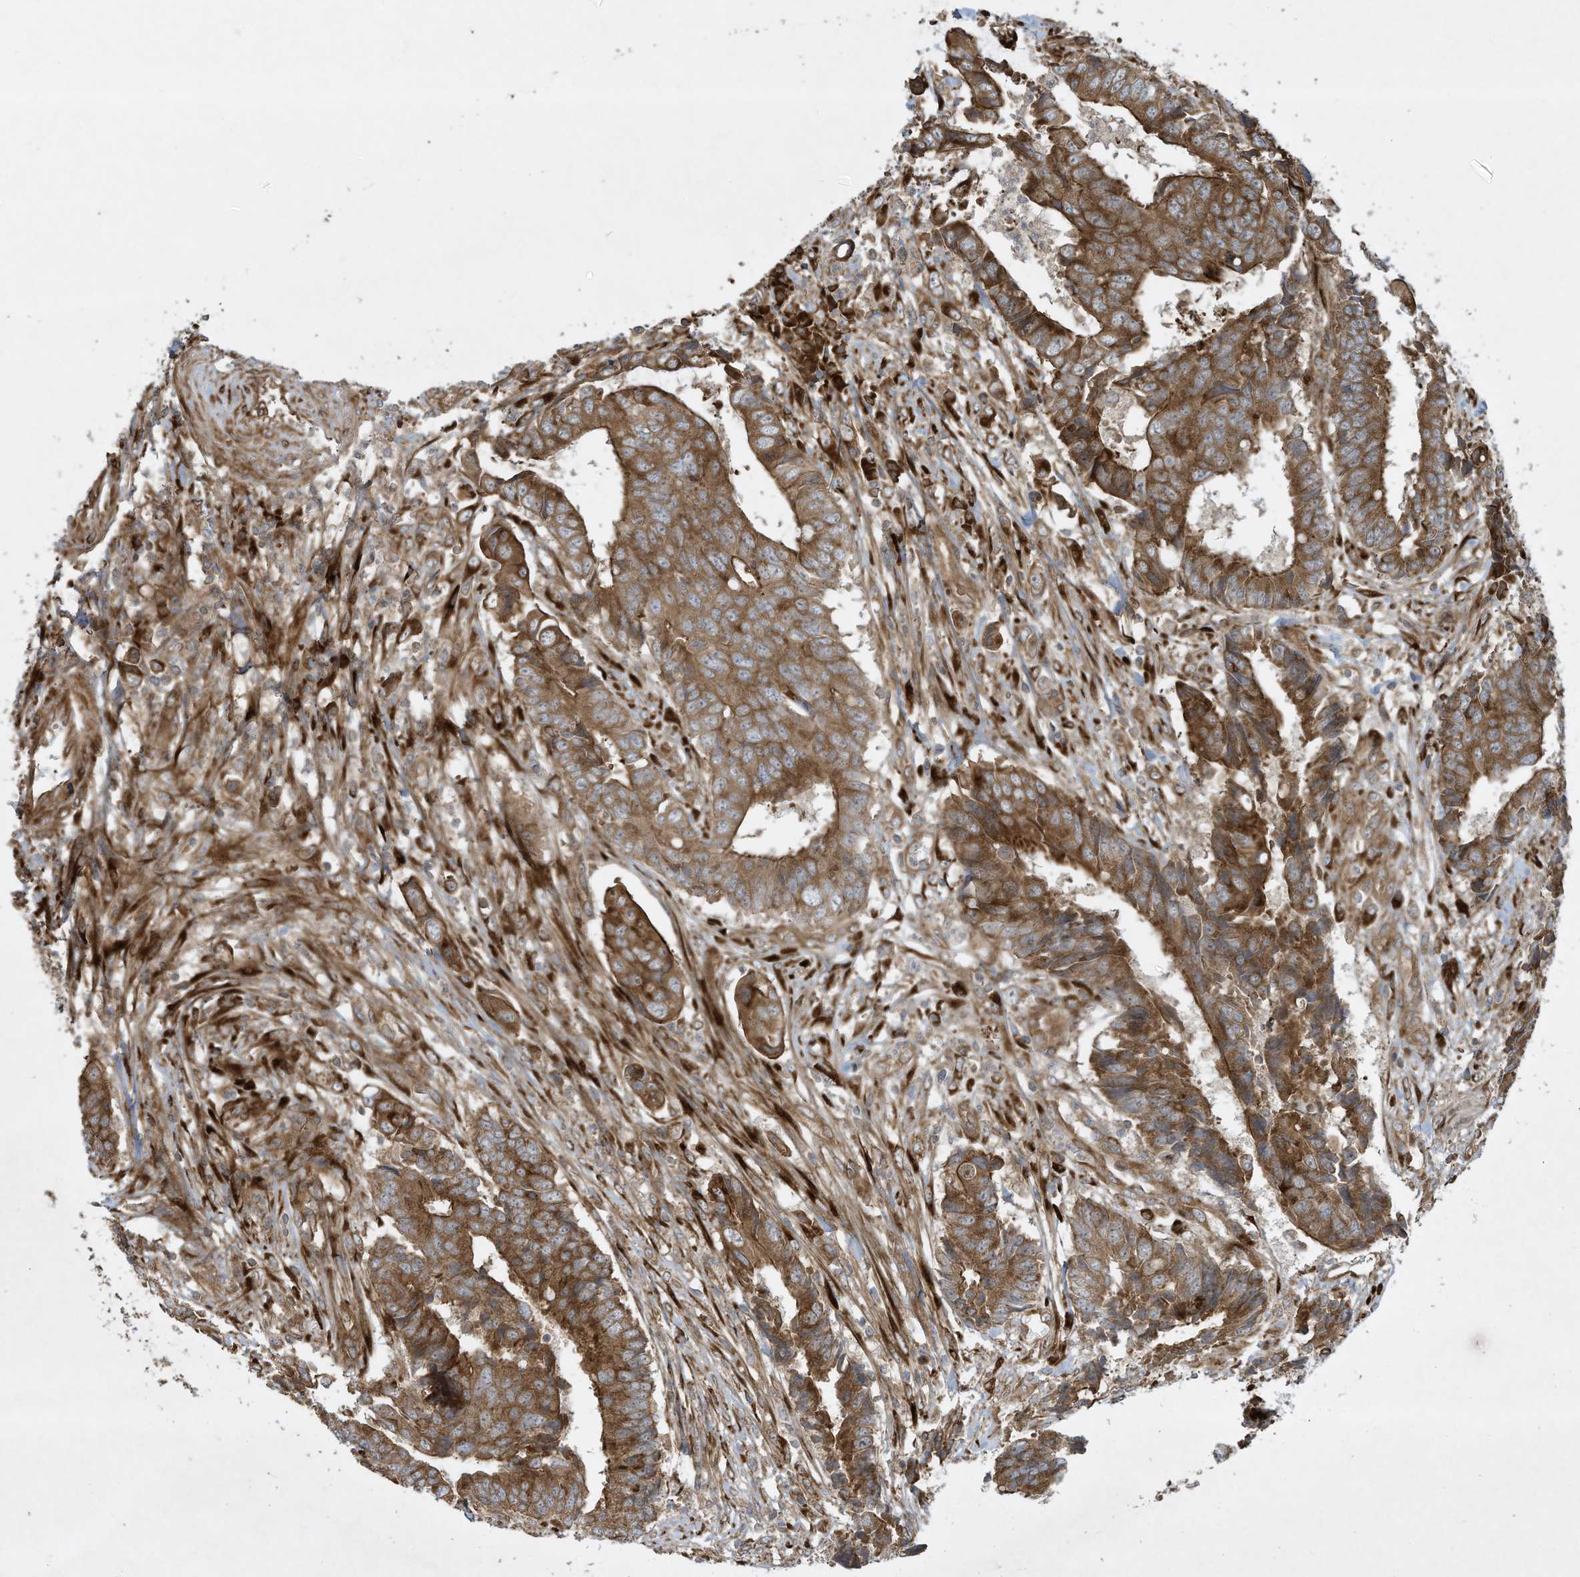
{"staining": {"intensity": "moderate", "quantity": ">75%", "location": "cytoplasmic/membranous"}, "tissue": "colorectal cancer", "cell_type": "Tumor cells", "image_type": "cancer", "snomed": [{"axis": "morphology", "description": "Adenocarcinoma, NOS"}, {"axis": "topography", "description": "Rectum"}], "caption": "Tumor cells demonstrate medium levels of moderate cytoplasmic/membranous expression in about >75% of cells in human colorectal adenocarcinoma.", "gene": "DDIT4", "patient": {"sex": "male", "age": 84}}